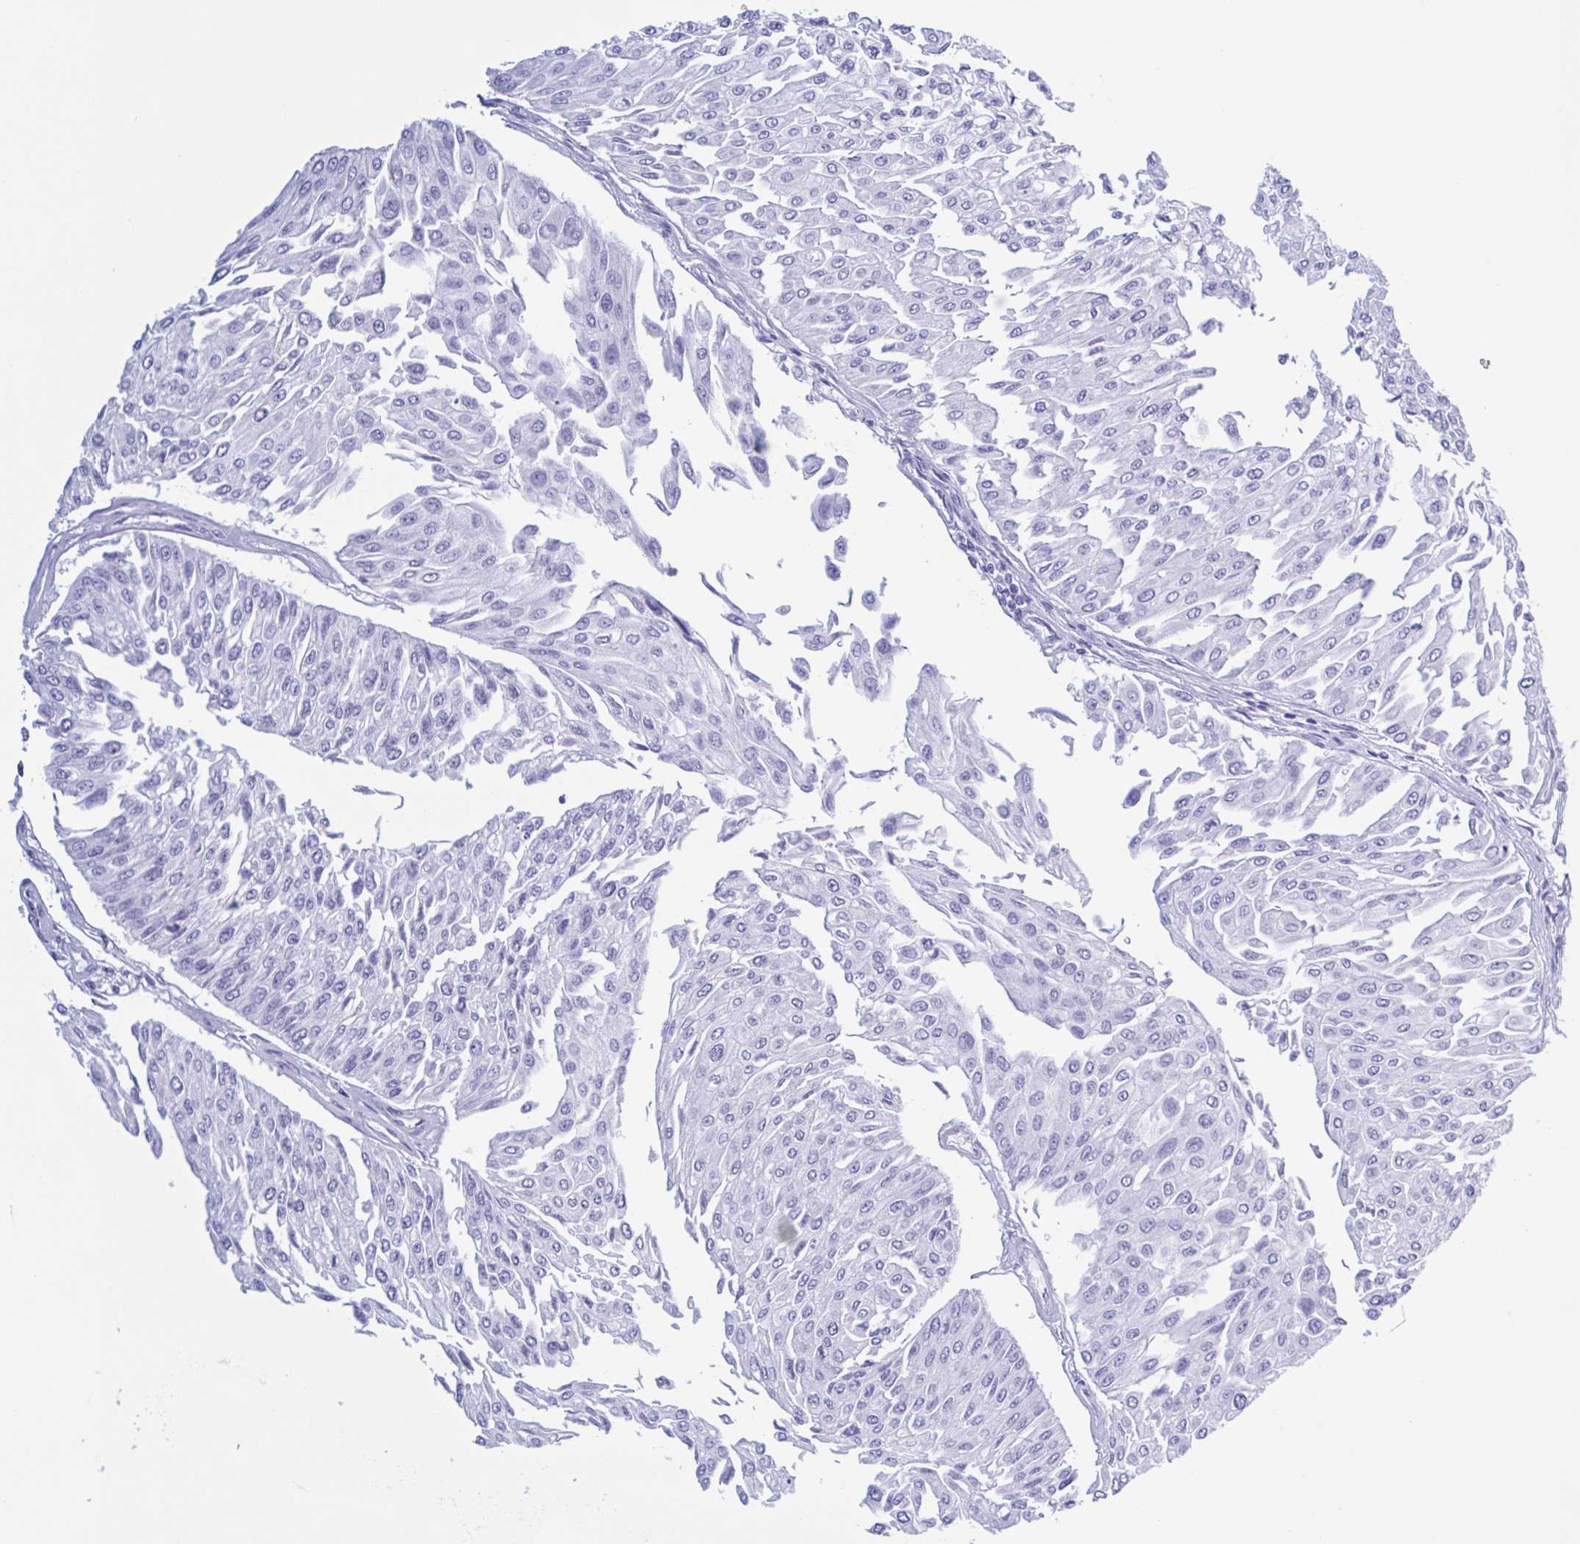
{"staining": {"intensity": "negative", "quantity": "none", "location": "none"}, "tissue": "urothelial cancer", "cell_type": "Tumor cells", "image_type": "cancer", "snomed": [{"axis": "morphology", "description": "Urothelial carcinoma, NOS"}, {"axis": "topography", "description": "Urinary bladder"}], "caption": "This is an immunohistochemistry photomicrograph of transitional cell carcinoma. There is no expression in tumor cells.", "gene": "LTF", "patient": {"sex": "male", "age": 67}}